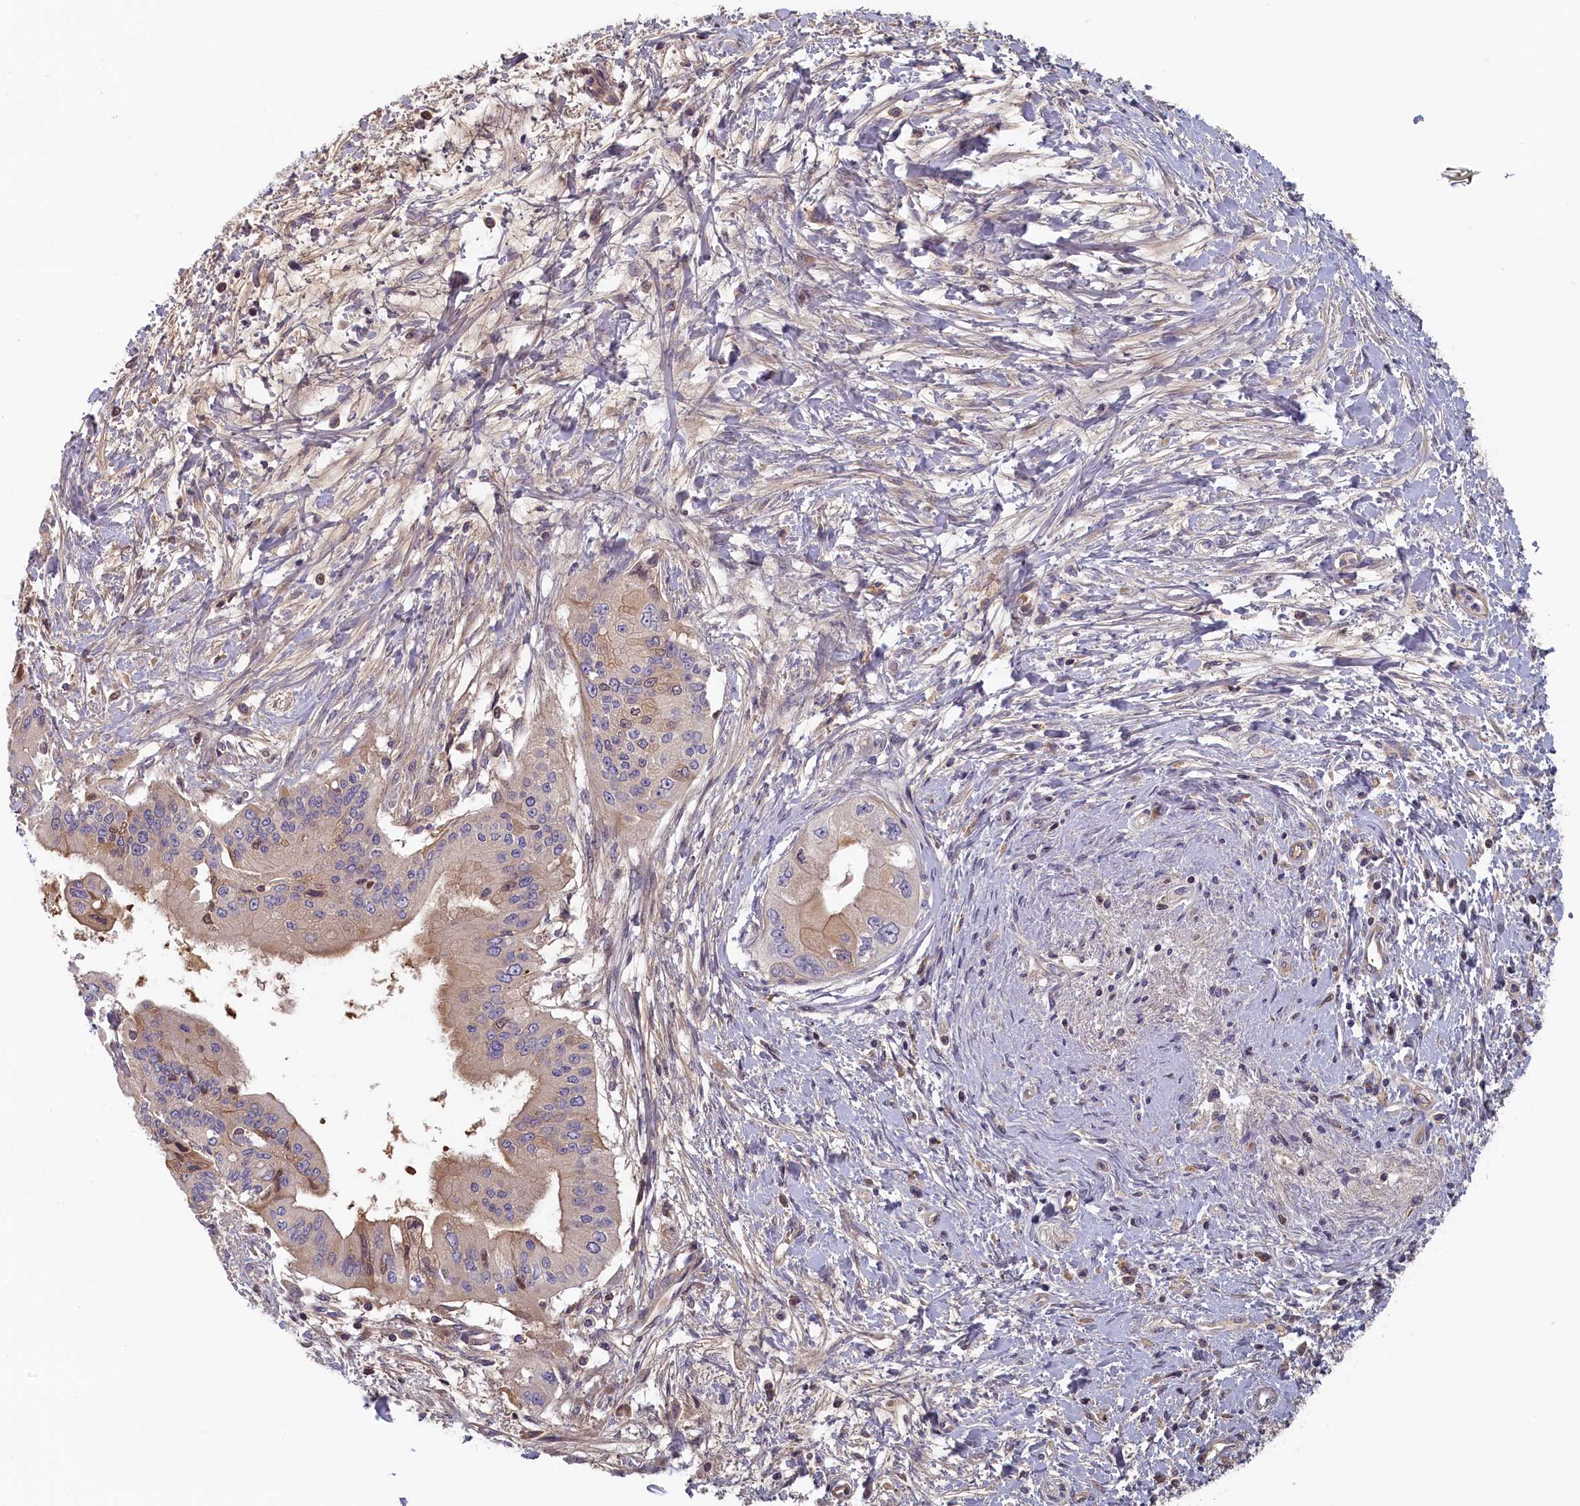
{"staining": {"intensity": "weak", "quantity": "<25%", "location": "cytoplasmic/membranous"}, "tissue": "pancreatic cancer", "cell_type": "Tumor cells", "image_type": "cancer", "snomed": [{"axis": "morphology", "description": "Adenocarcinoma, NOS"}, {"axis": "topography", "description": "Pancreas"}], "caption": "An image of human adenocarcinoma (pancreatic) is negative for staining in tumor cells.", "gene": "STX16", "patient": {"sex": "male", "age": 46}}